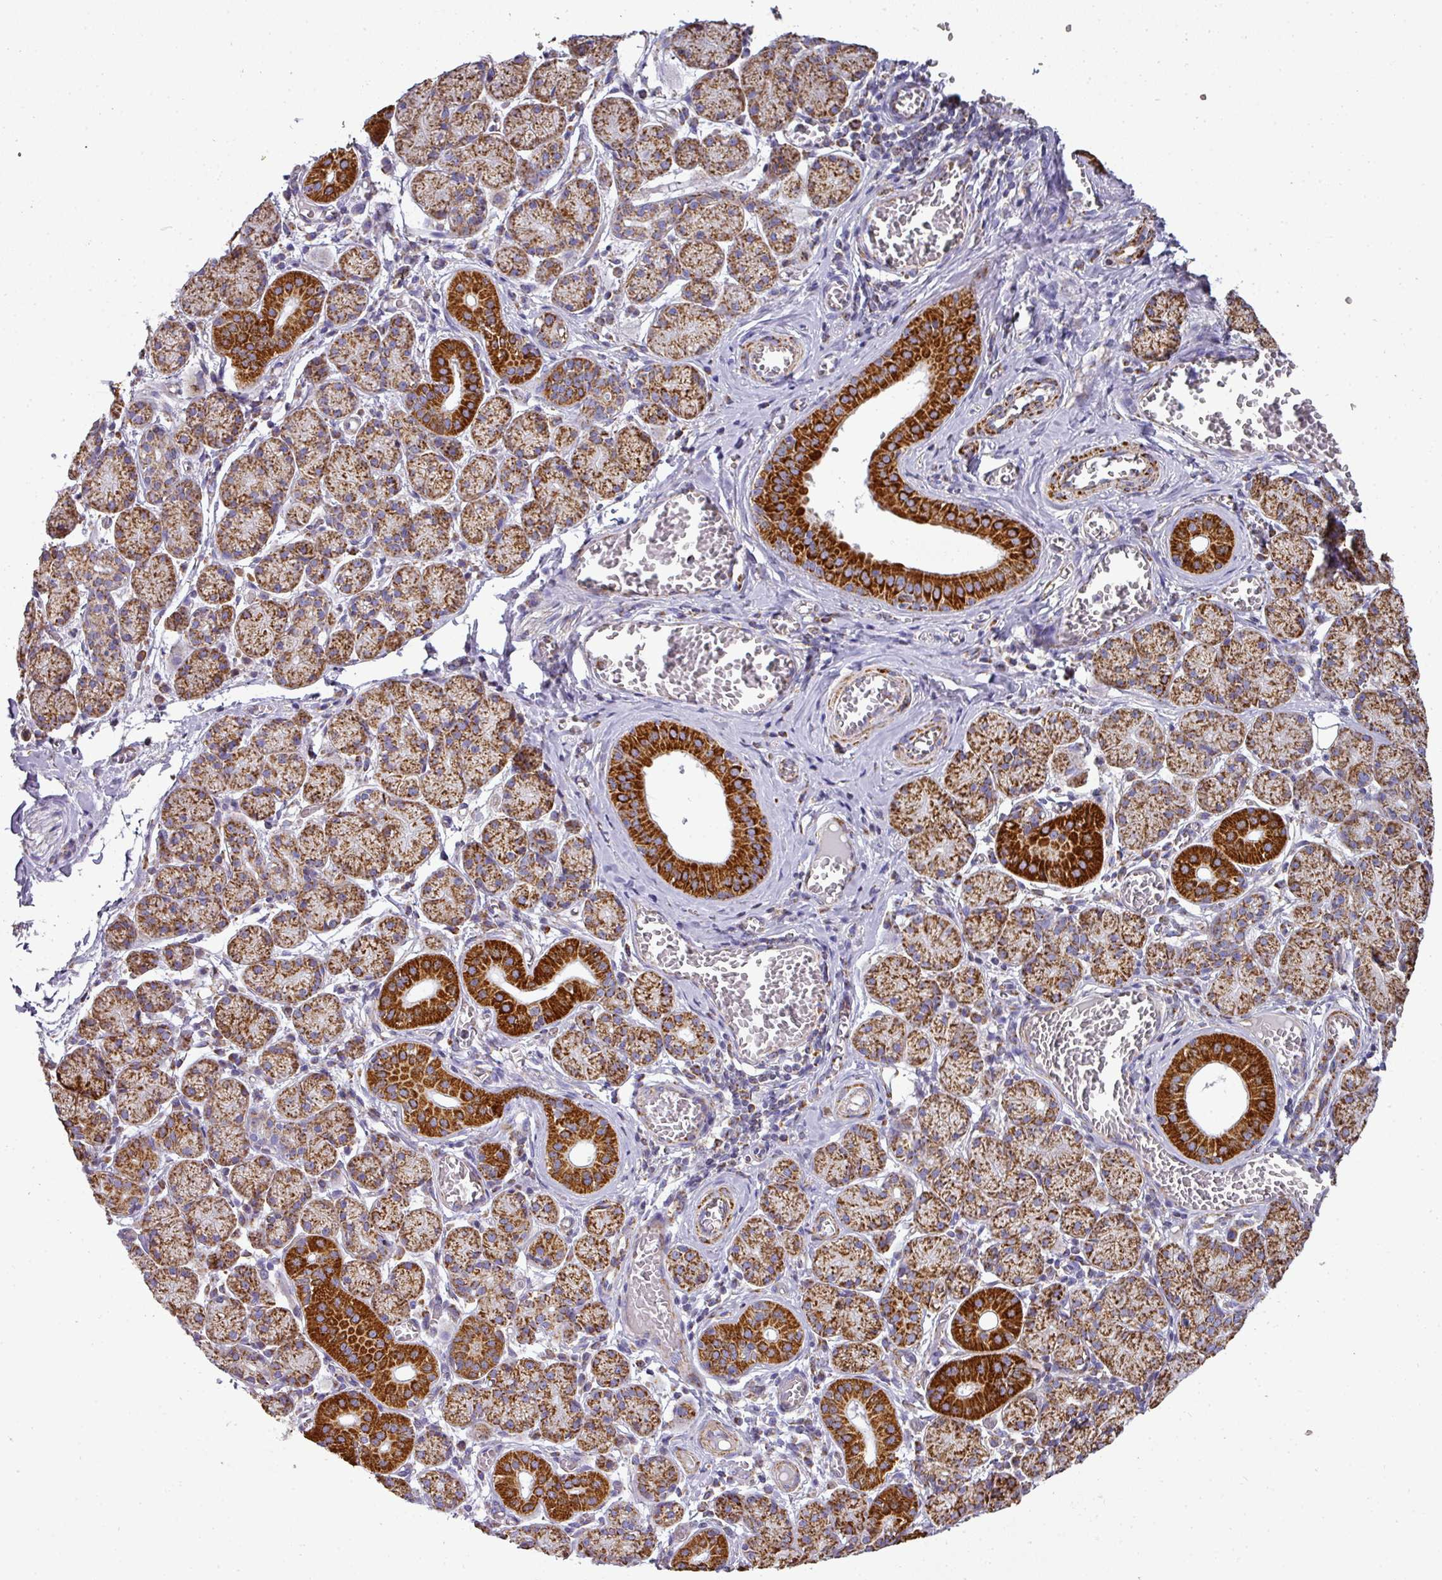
{"staining": {"intensity": "strong", "quantity": ">75%", "location": "cytoplasmic/membranous"}, "tissue": "salivary gland", "cell_type": "Glandular cells", "image_type": "normal", "snomed": [{"axis": "morphology", "description": "Normal tissue, NOS"}, {"axis": "topography", "description": "Salivary gland"}], "caption": "High-magnification brightfield microscopy of unremarkable salivary gland stained with DAB (3,3'-diaminobenzidine) (brown) and counterstained with hematoxylin (blue). glandular cells exhibit strong cytoplasmic/membranous expression is appreciated in about>75% of cells. (DAB IHC, brown staining for protein, blue staining for nuclei).", "gene": "UQCRFS1", "patient": {"sex": "female", "age": 24}}